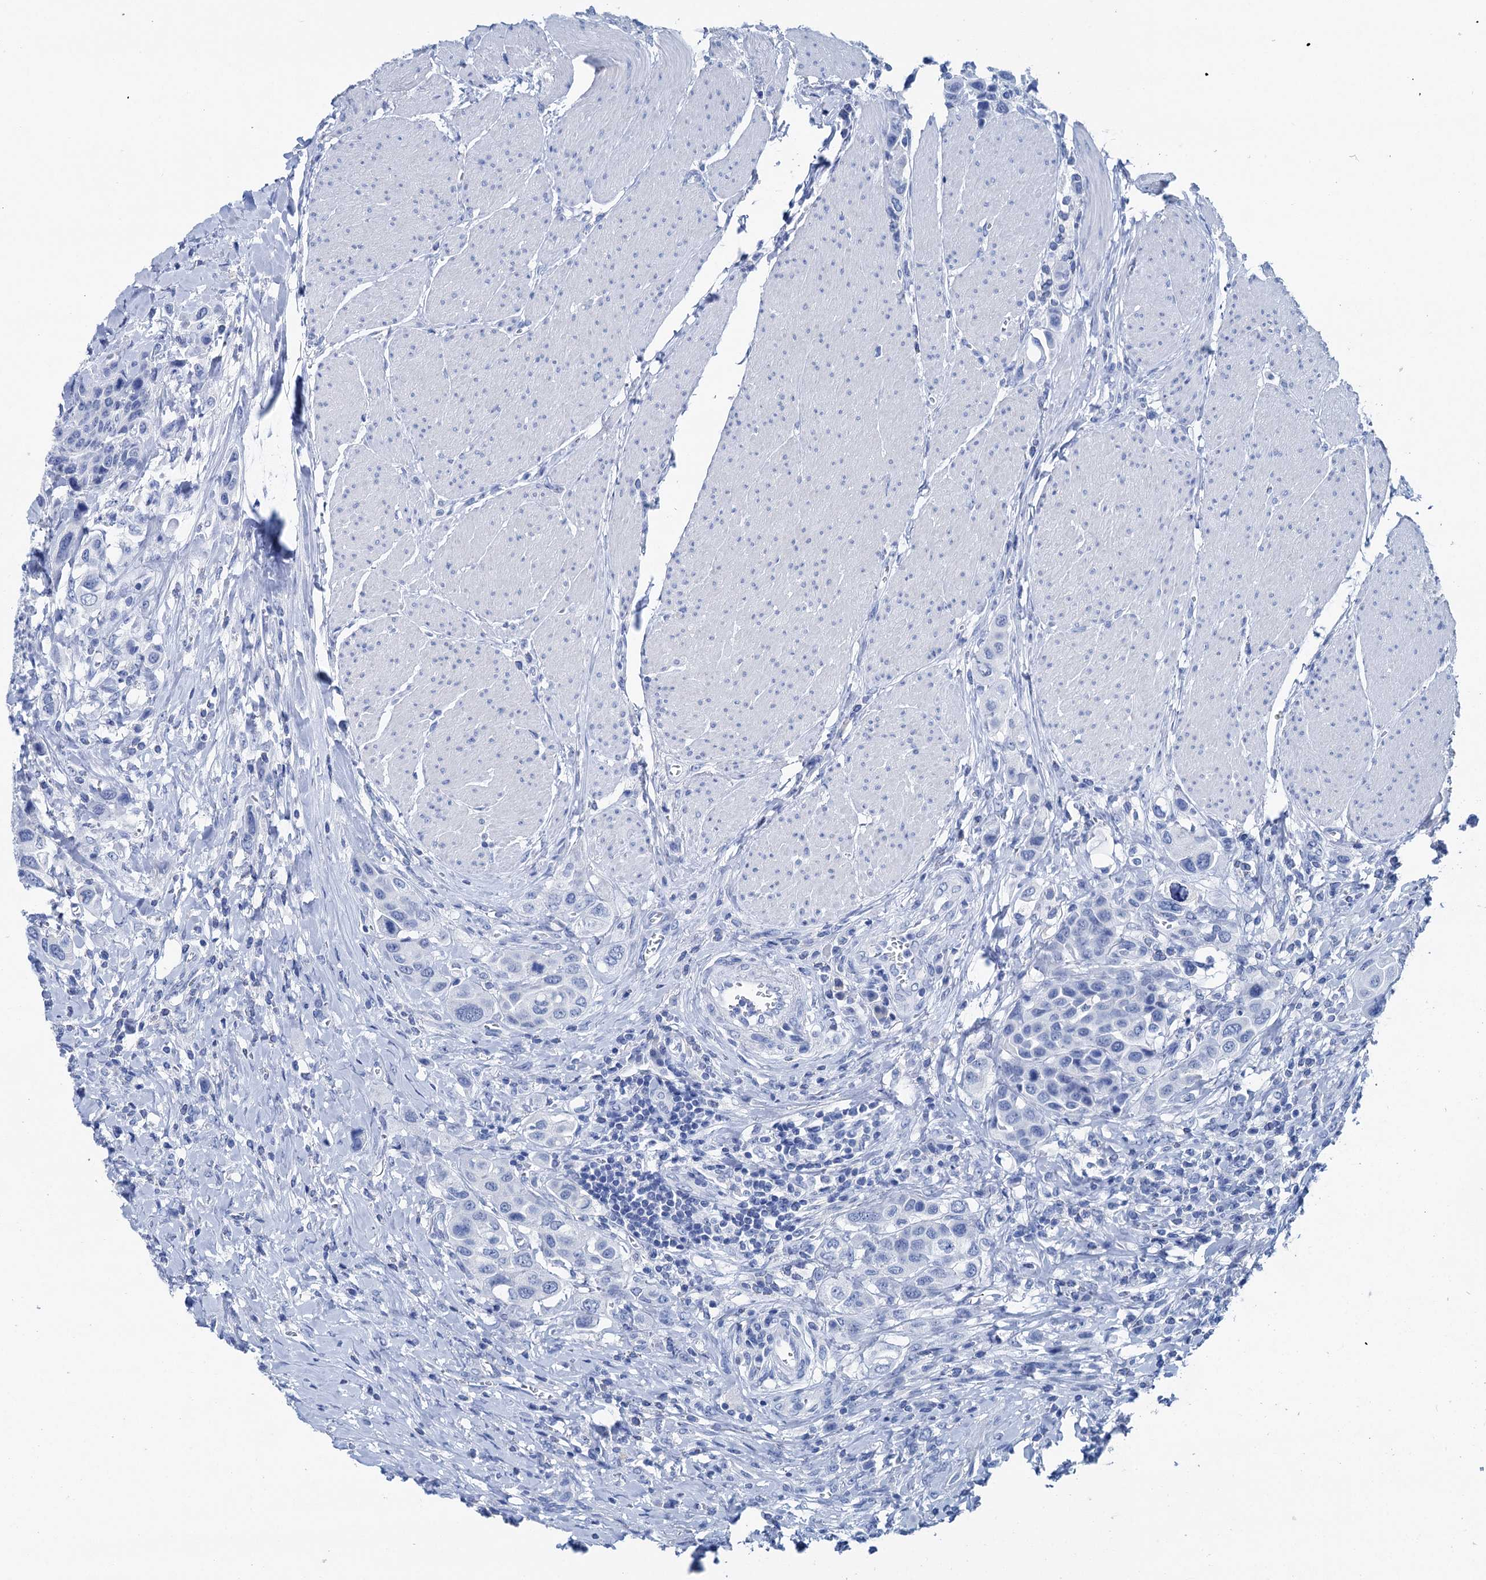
{"staining": {"intensity": "negative", "quantity": "none", "location": "none"}, "tissue": "urothelial cancer", "cell_type": "Tumor cells", "image_type": "cancer", "snomed": [{"axis": "morphology", "description": "Urothelial carcinoma, High grade"}, {"axis": "topography", "description": "Urinary bladder"}], "caption": "Immunohistochemistry (IHC) micrograph of human urothelial carcinoma (high-grade) stained for a protein (brown), which reveals no expression in tumor cells.", "gene": "BRINP1", "patient": {"sex": "male", "age": 50}}